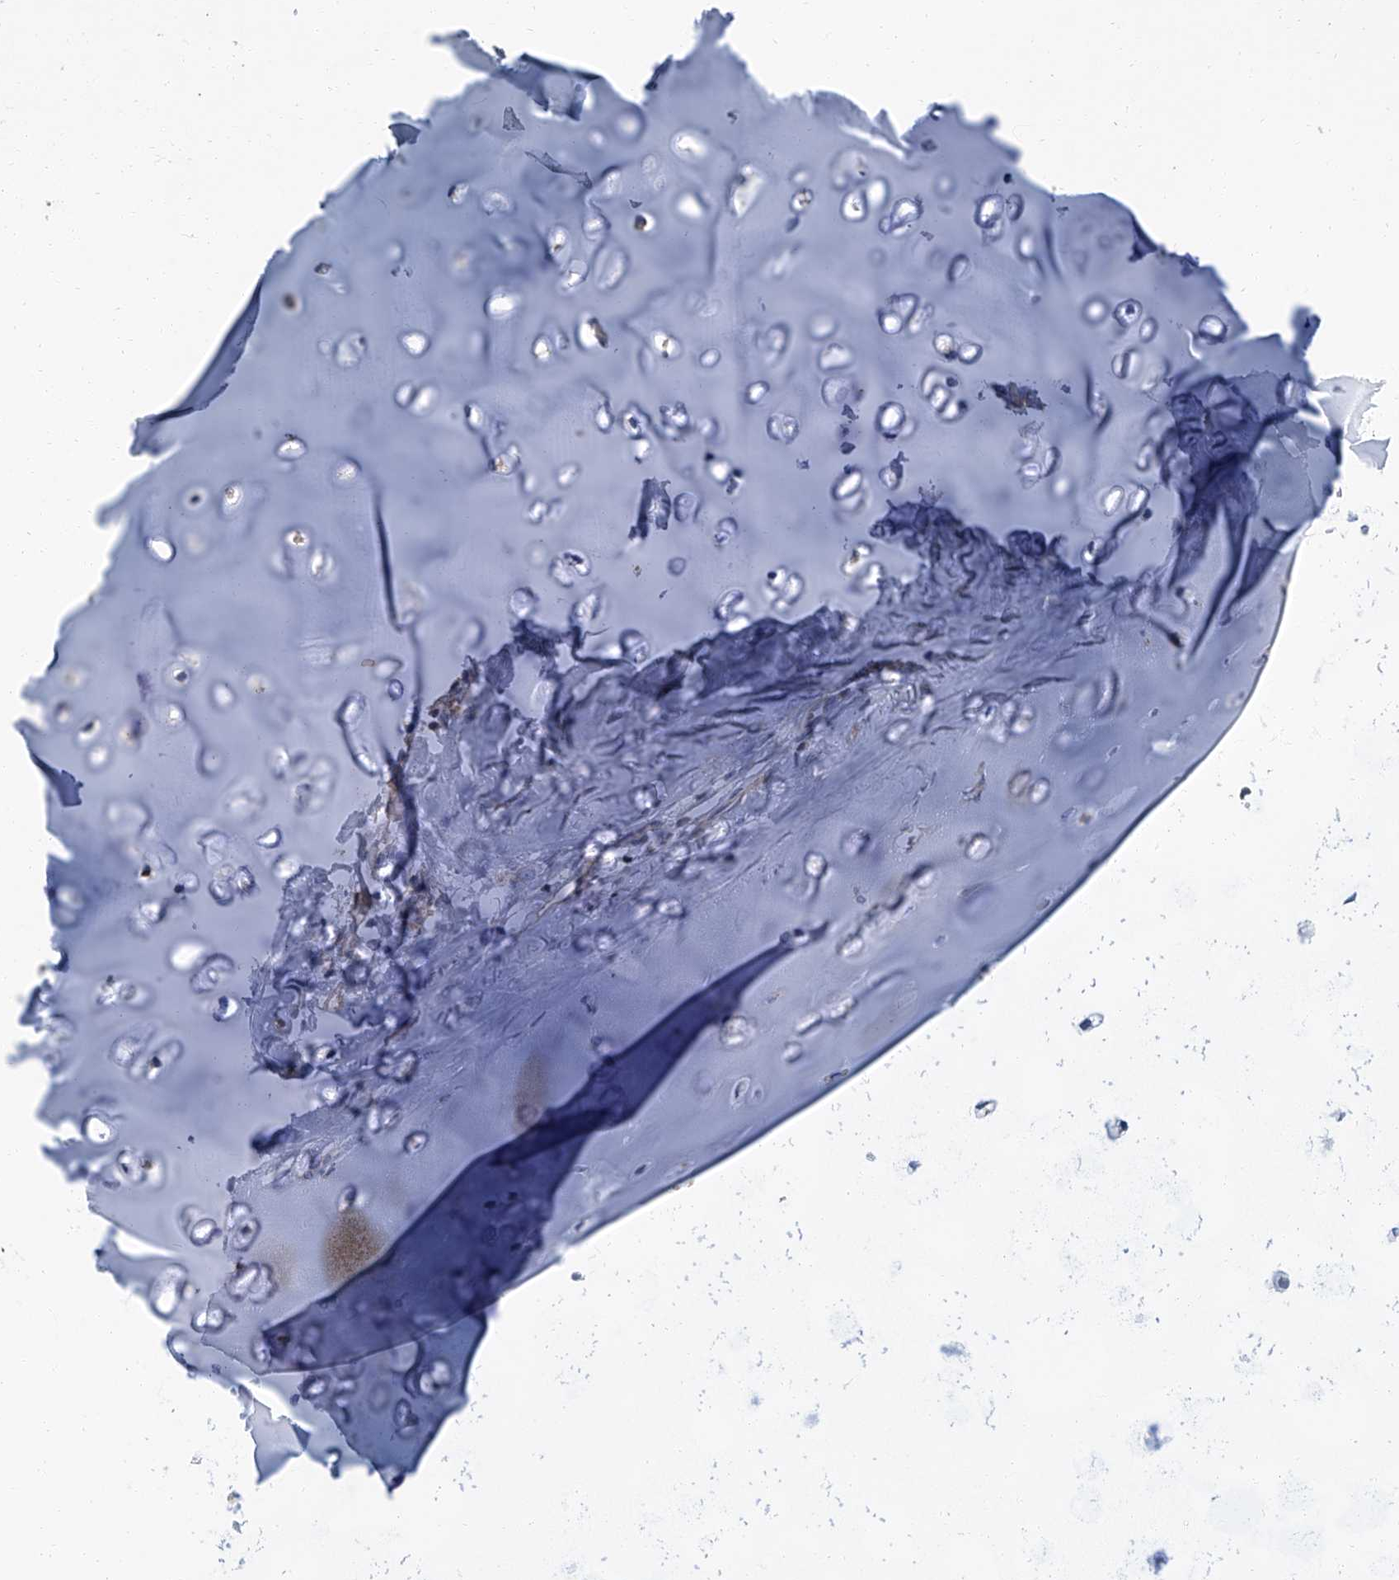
{"staining": {"intensity": "negative", "quantity": "none", "location": "none"}, "tissue": "adipose tissue", "cell_type": "Adipocytes", "image_type": "normal", "snomed": [{"axis": "morphology", "description": "Normal tissue, NOS"}, {"axis": "morphology", "description": "Basal cell carcinoma"}, {"axis": "topography", "description": "Cartilage tissue"}, {"axis": "topography", "description": "Nasopharynx"}, {"axis": "topography", "description": "Oral tissue"}], "caption": "The image reveals no staining of adipocytes in normal adipose tissue.", "gene": "PSMB10", "patient": {"sex": "female", "age": 77}}